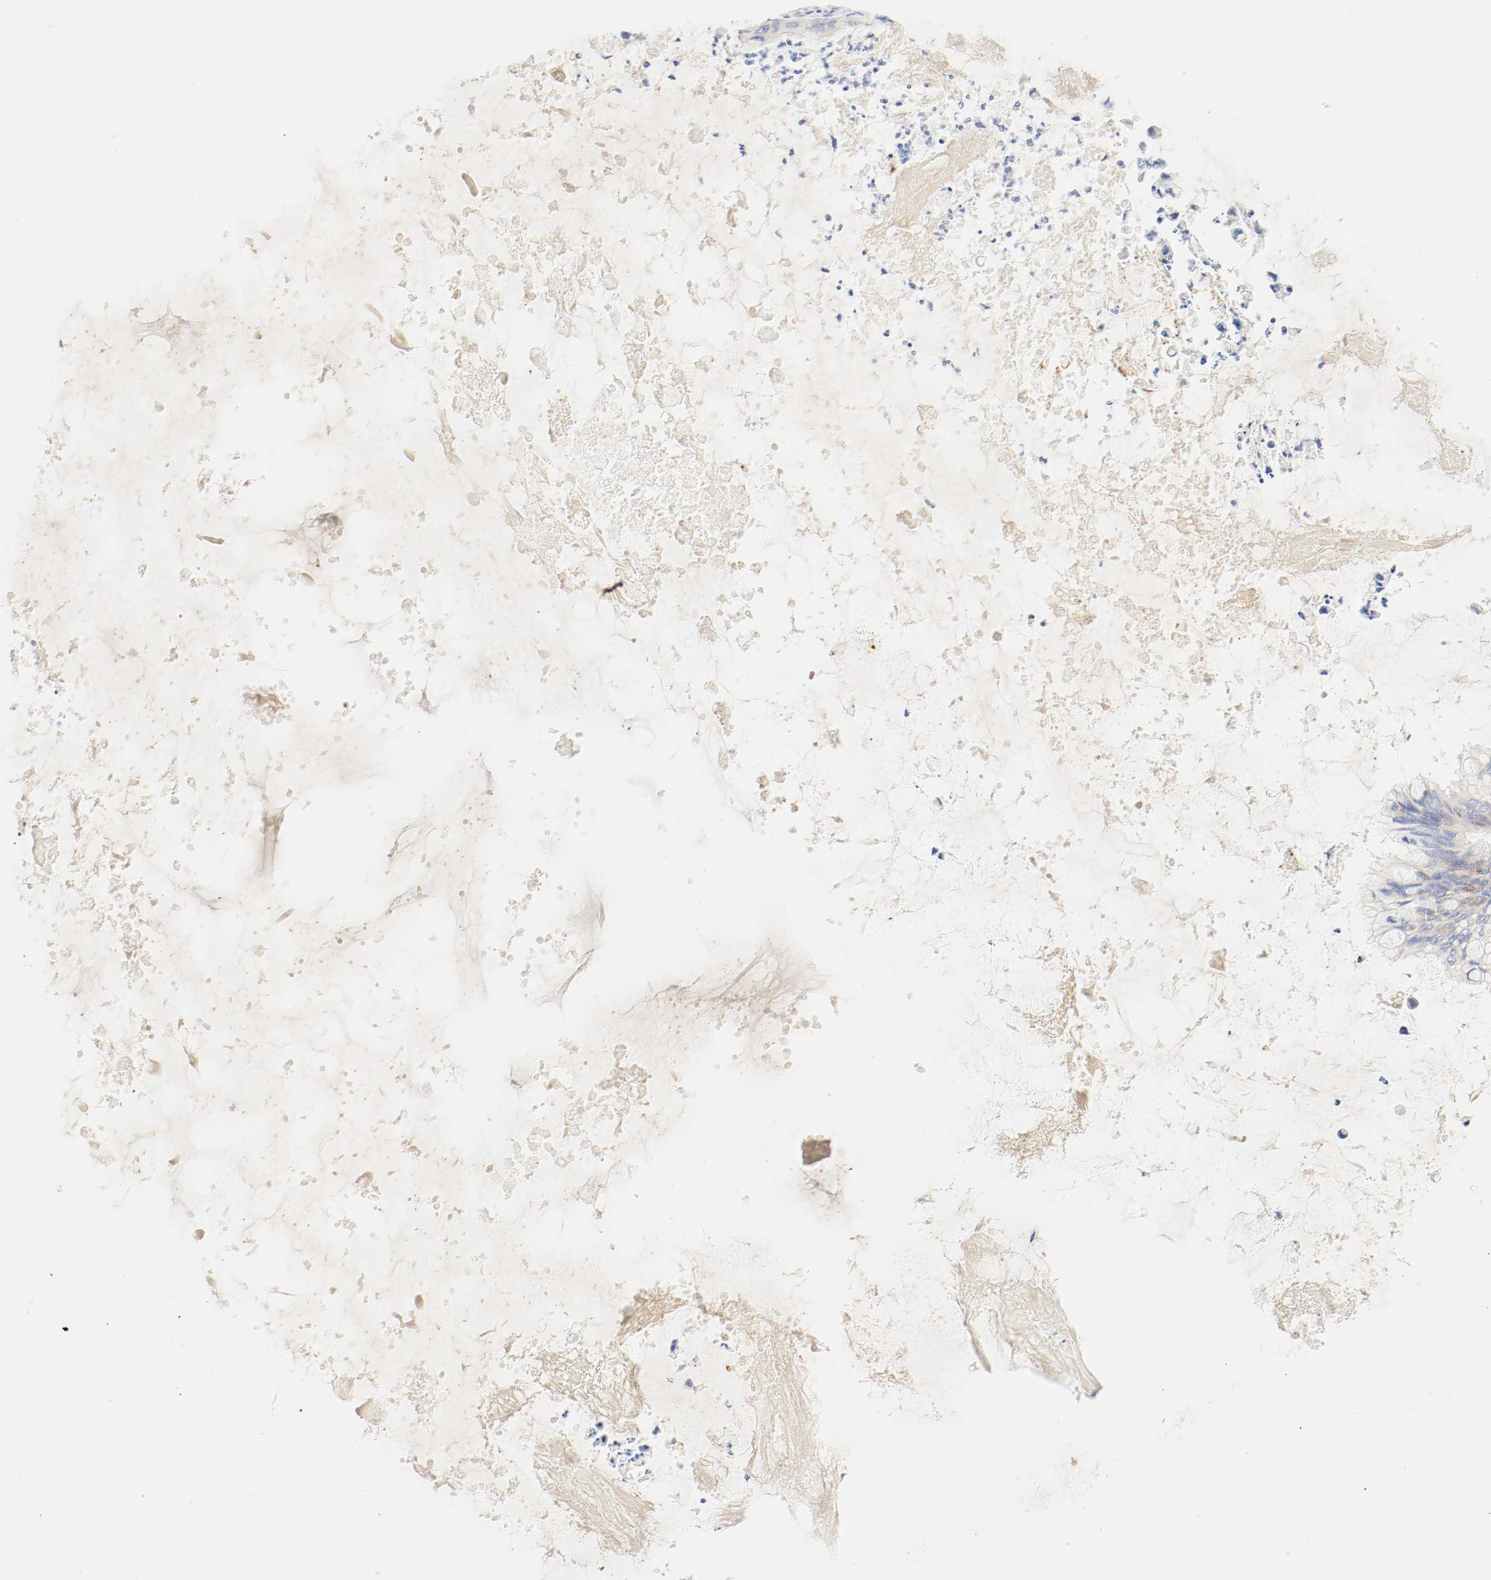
{"staining": {"intensity": "weak", "quantity": "25%-75%", "location": "cytoplasmic/membranous"}, "tissue": "ovarian cancer", "cell_type": "Tumor cells", "image_type": "cancer", "snomed": [{"axis": "morphology", "description": "Cystadenocarcinoma, mucinous, NOS"}, {"axis": "topography", "description": "Ovary"}], "caption": "The photomicrograph shows immunohistochemical staining of ovarian cancer. There is weak cytoplasmic/membranous staining is present in about 25%-75% of tumor cells. Nuclei are stained in blue.", "gene": "GIT1", "patient": {"sex": "female", "age": 80}}